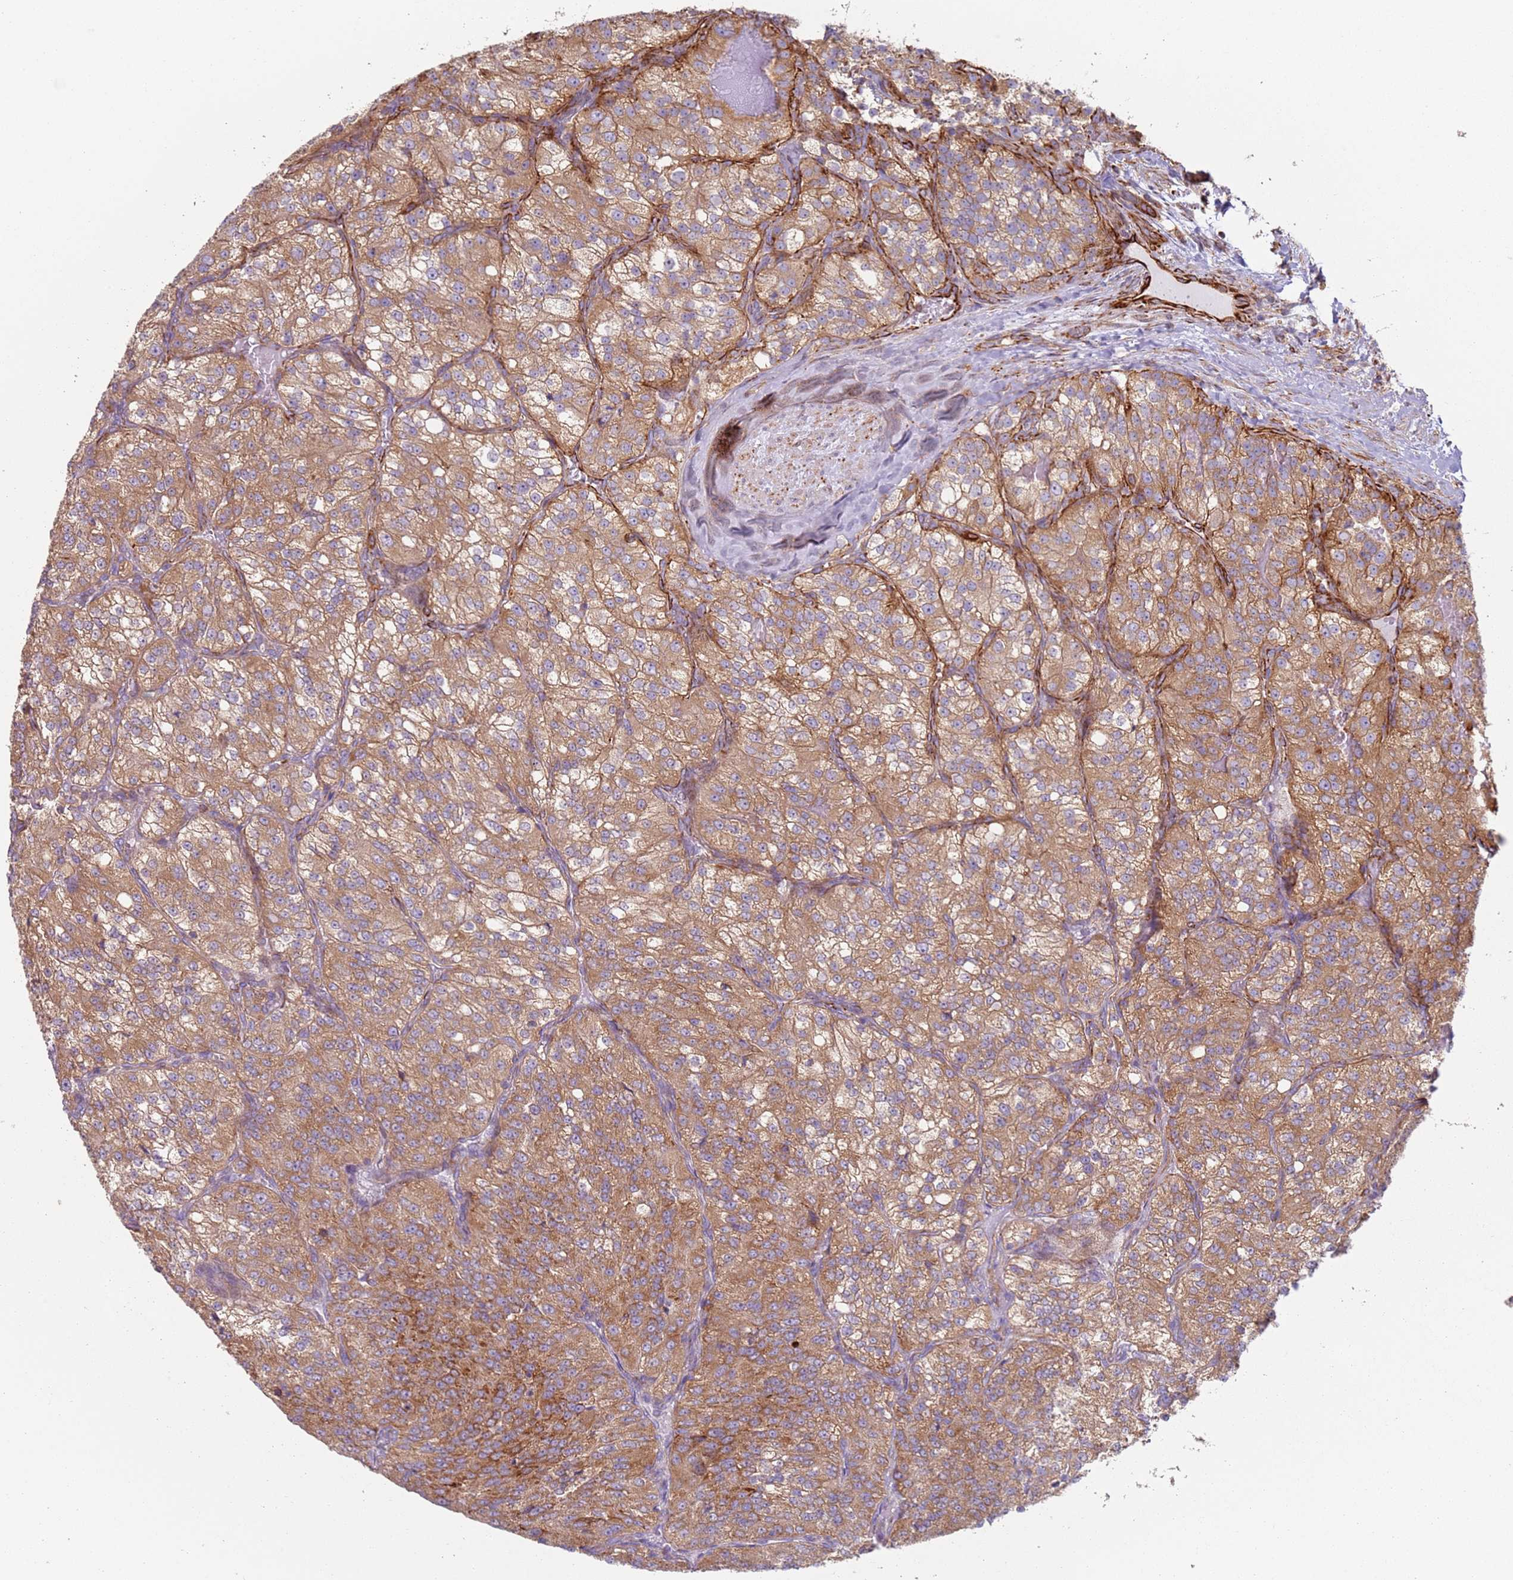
{"staining": {"intensity": "moderate", "quantity": ">75%", "location": "cytoplasmic/membranous"}, "tissue": "renal cancer", "cell_type": "Tumor cells", "image_type": "cancer", "snomed": [{"axis": "morphology", "description": "Adenocarcinoma, NOS"}, {"axis": "topography", "description": "Kidney"}], "caption": "A brown stain highlights moderate cytoplasmic/membranous positivity of a protein in human renal cancer tumor cells.", "gene": "SNAPIN", "patient": {"sex": "female", "age": 63}}